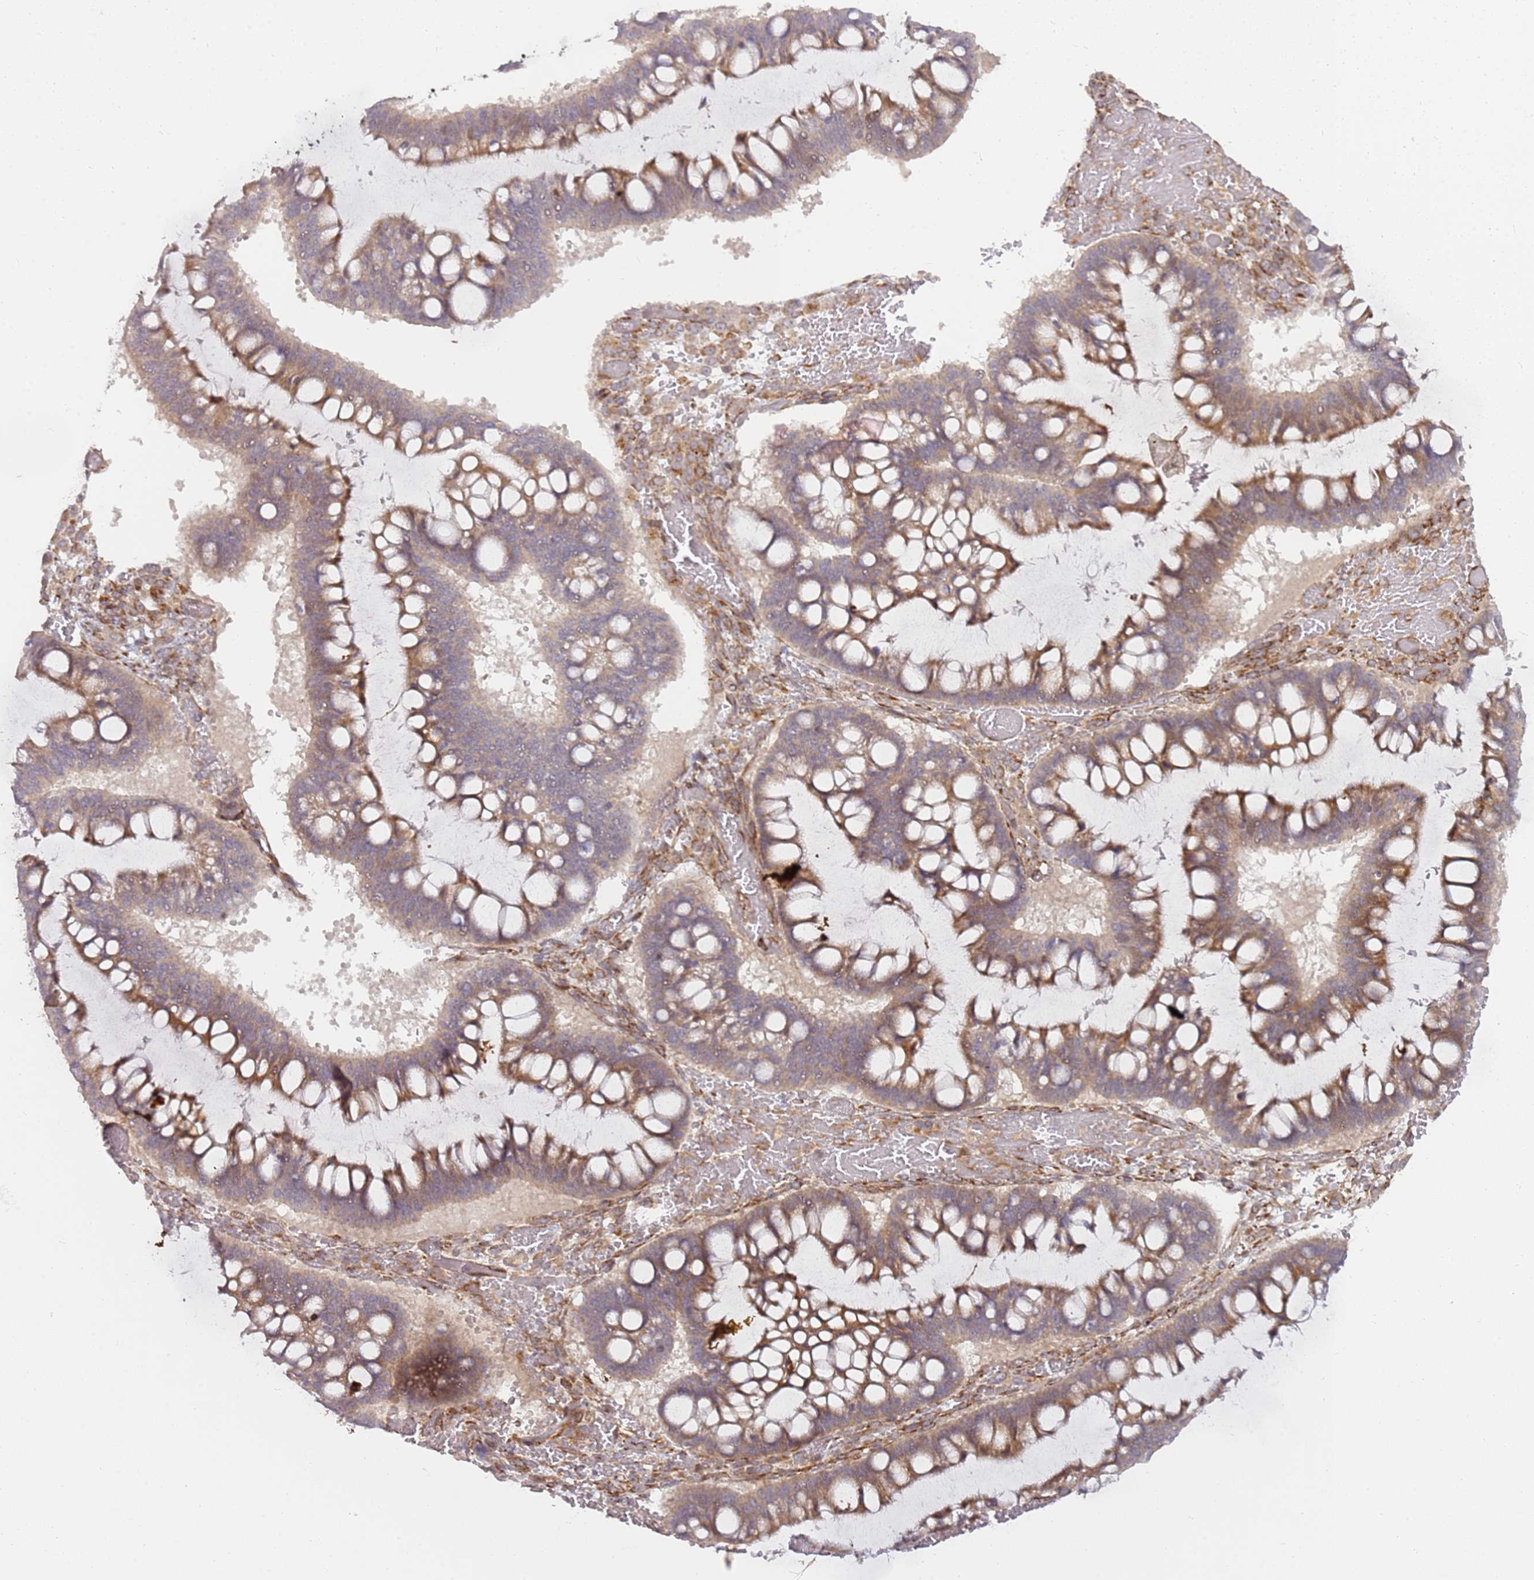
{"staining": {"intensity": "moderate", "quantity": ">75%", "location": "cytoplasmic/membranous"}, "tissue": "ovarian cancer", "cell_type": "Tumor cells", "image_type": "cancer", "snomed": [{"axis": "morphology", "description": "Cystadenocarcinoma, mucinous, NOS"}, {"axis": "topography", "description": "Ovary"}], "caption": "IHC photomicrograph of human ovarian cancer (mucinous cystadenocarcinoma) stained for a protein (brown), which demonstrates medium levels of moderate cytoplasmic/membranous staining in about >75% of tumor cells.", "gene": "GRAP", "patient": {"sex": "female", "age": 73}}